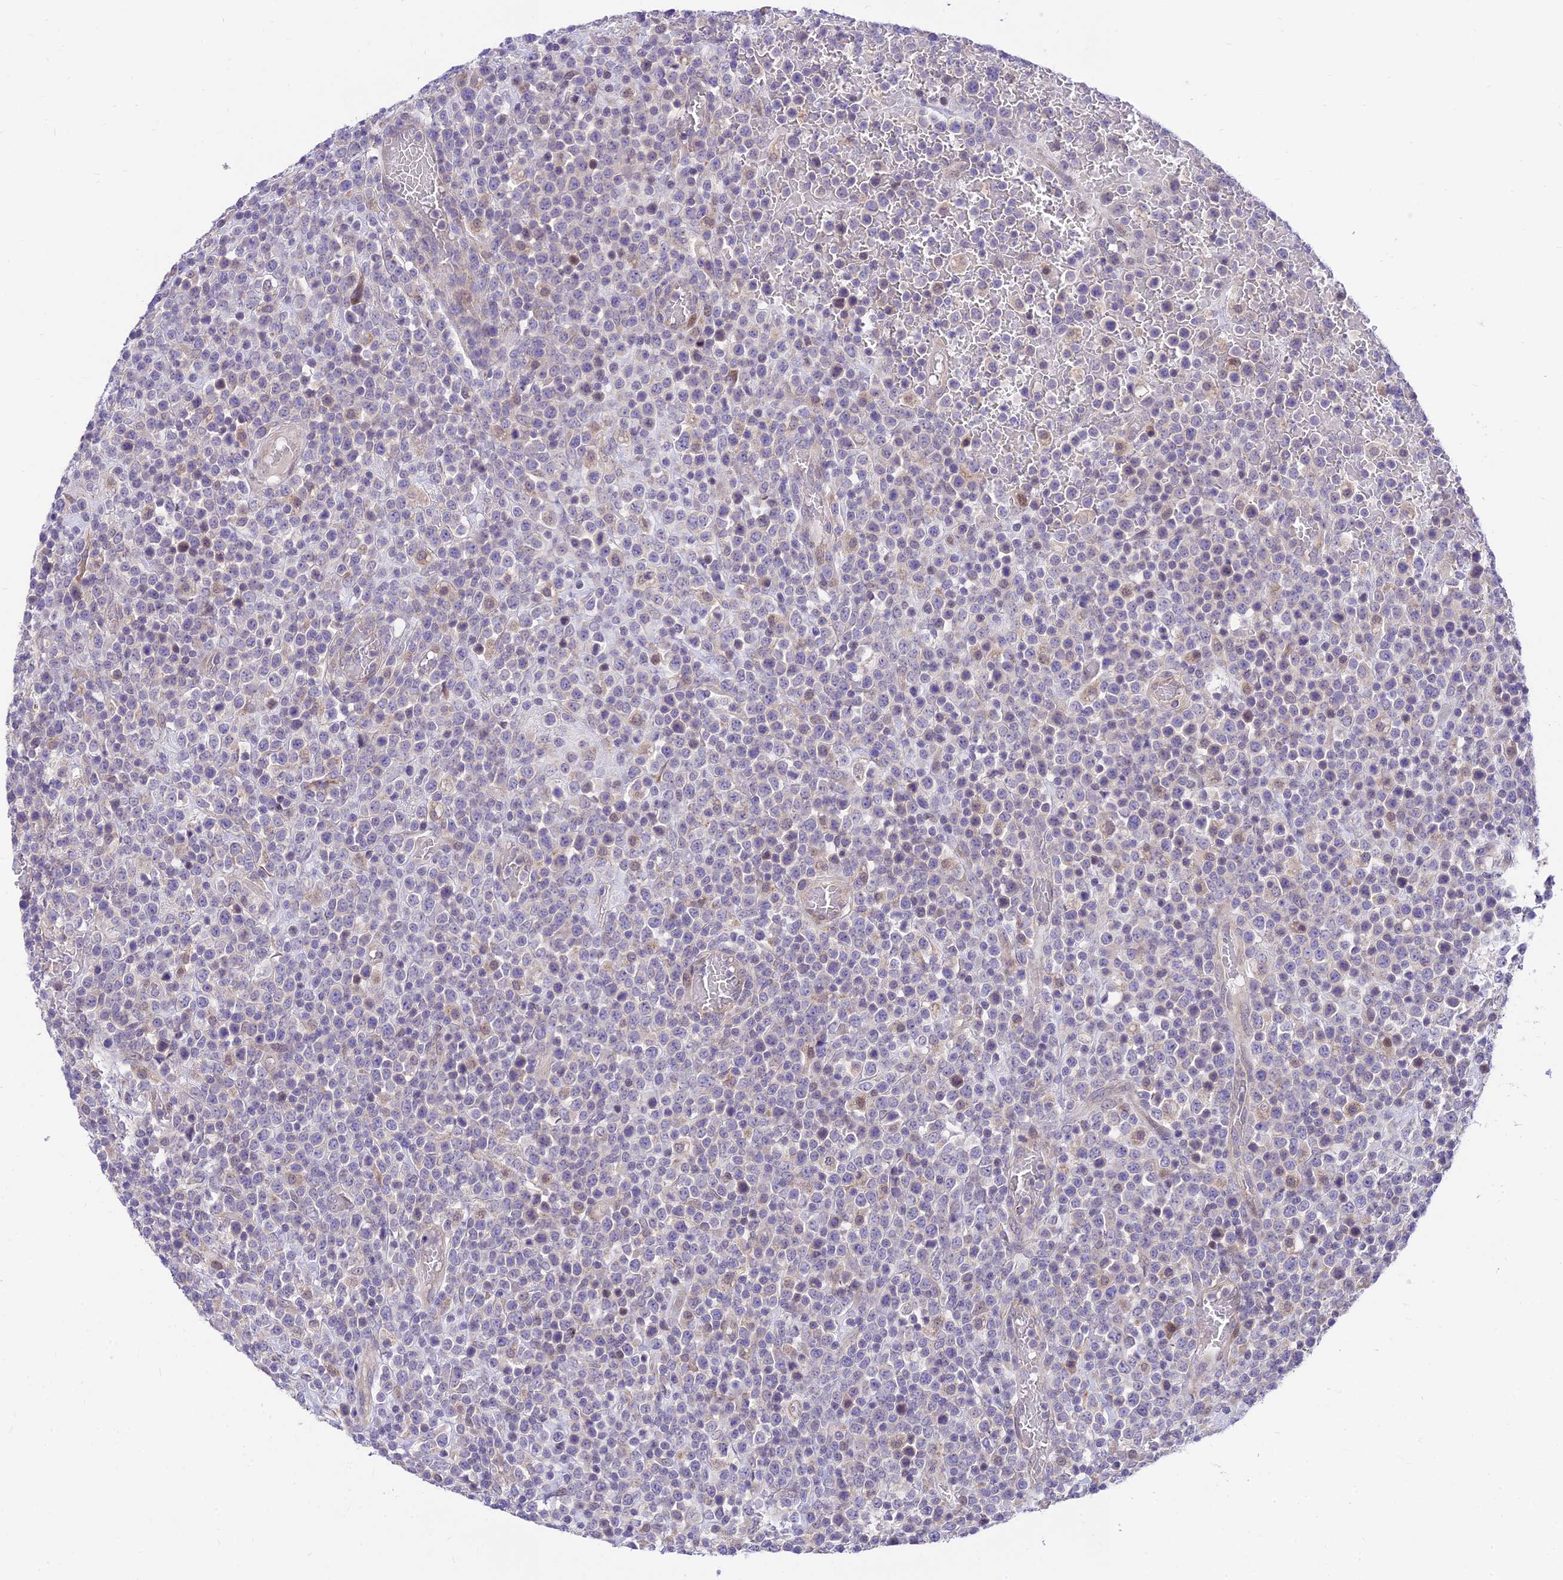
{"staining": {"intensity": "weak", "quantity": "<25%", "location": "cytoplasmic/membranous"}, "tissue": "lymphoma", "cell_type": "Tumor cells", "image_type": "cancer", "snomed": [{"axis": "morphology", "description": "Malignant lymphoma, non-Hodgkin's type, High grade"}, {"axis": "topography", "description": "Colon"}], "caption": "Immunohistochemistry (IHC) micrograph of human malignant lymphoma, non-Hodgkin's type (high-grade) stained for a protein (brown), which demonstrates no positivity in tumor cells. Brightfield microscopy of IHC stained with DAB (3,3'-diaminobenzidine) (brown) and hematoxylin (blue), captured at high magnification.", "gene": "C6orf132", "patient": {"sex": "female", "age": 53}}